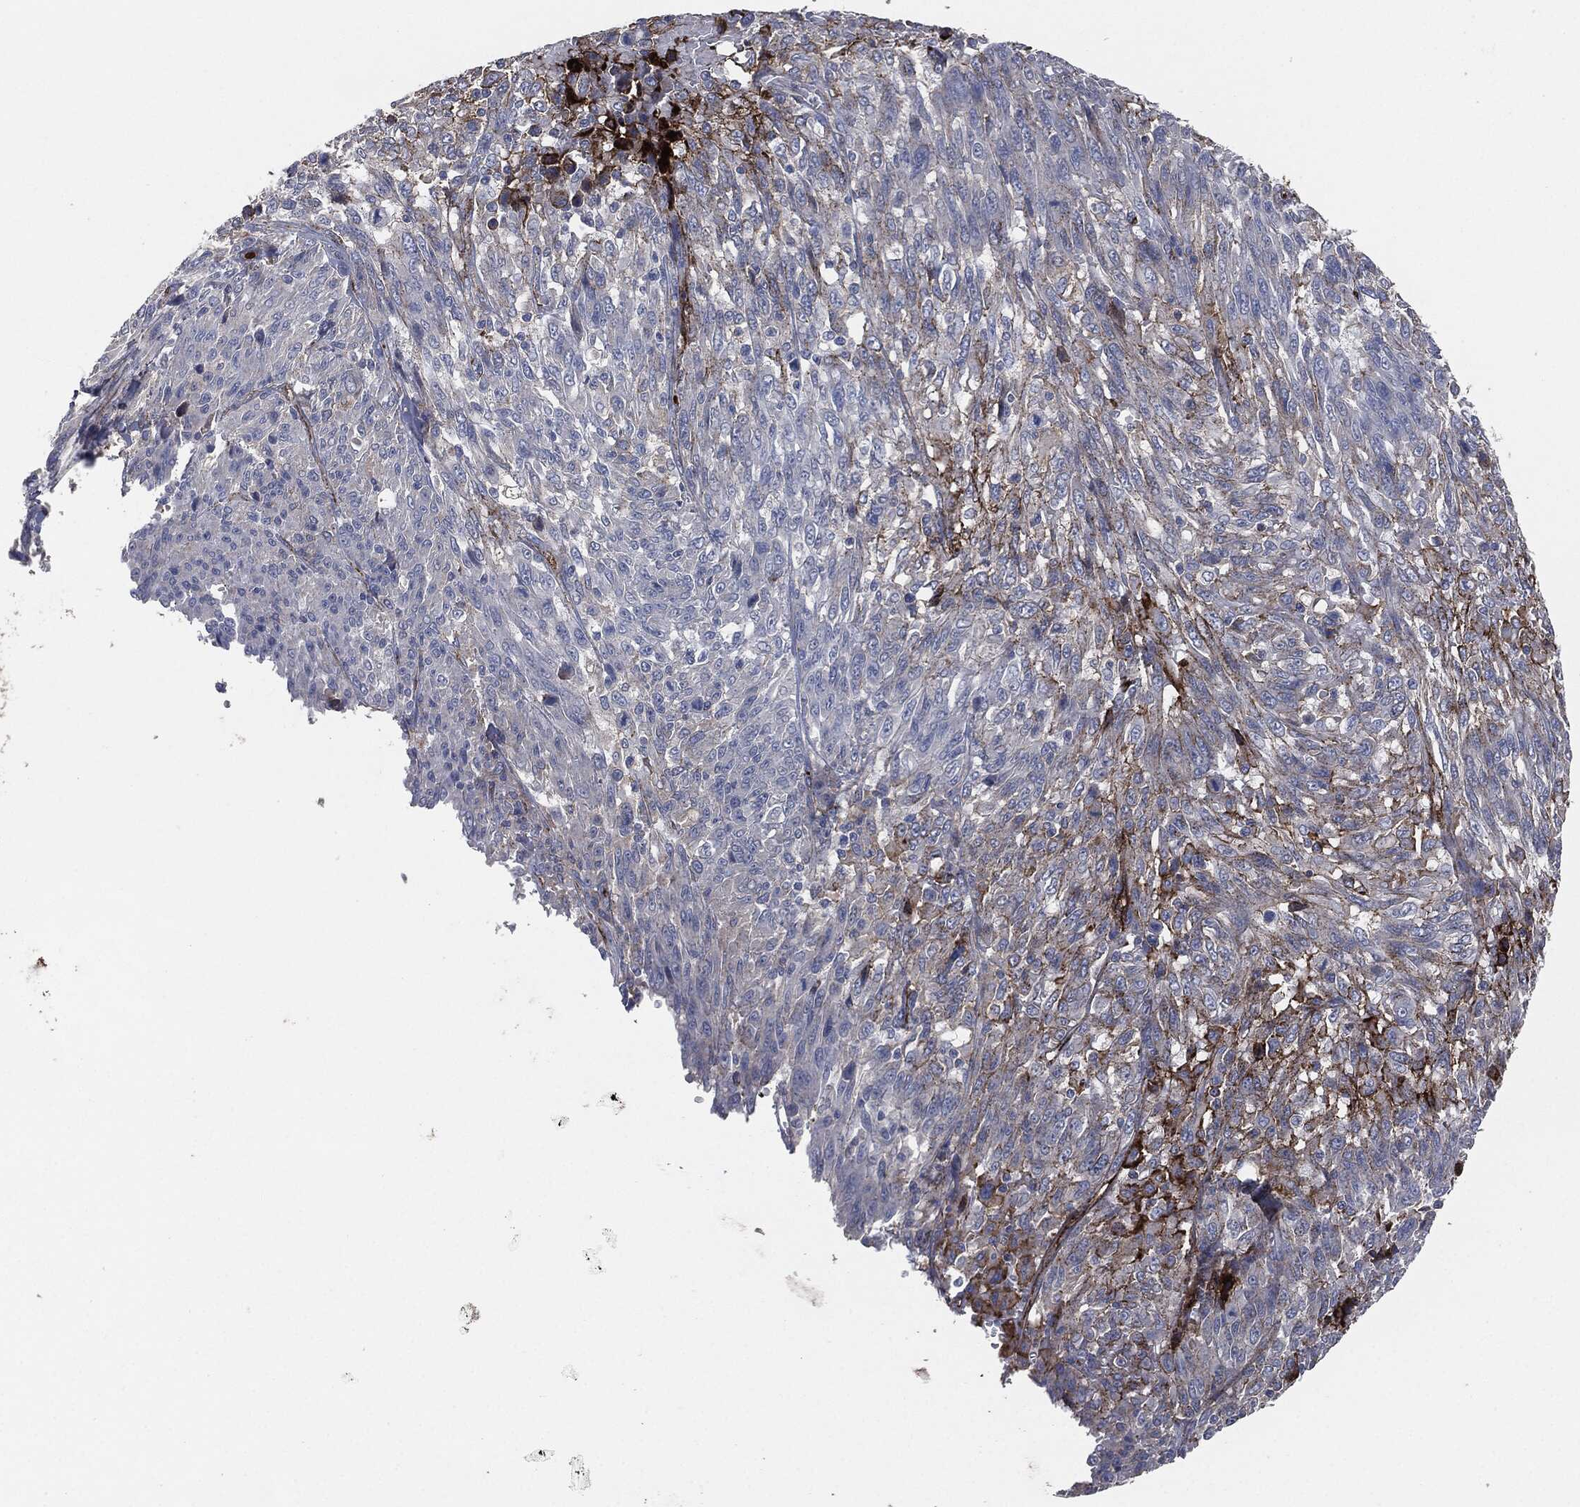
{"staining": {"intensity": "strong", "quantity": "<25%", "location": "cytoplasmic/membranous"}, "tissue": "melanoma", "cell_type": "Tumor cells", "image_type": "cancer", "snomed": [{"axis": "morphology", "description": "Malignant melanoma, NOS"}, {"axis": "topography", "description": "Skin"}], "caption": "Immunohistochemistry micrograph of malignant melanoma stained for a protein (brown), which exhibits medium levels of strong cytoplasmic/membranous expression in about <25% of tumor cells.", "gene": "APOB", "patient": {"sex": "female", "age": 91}}